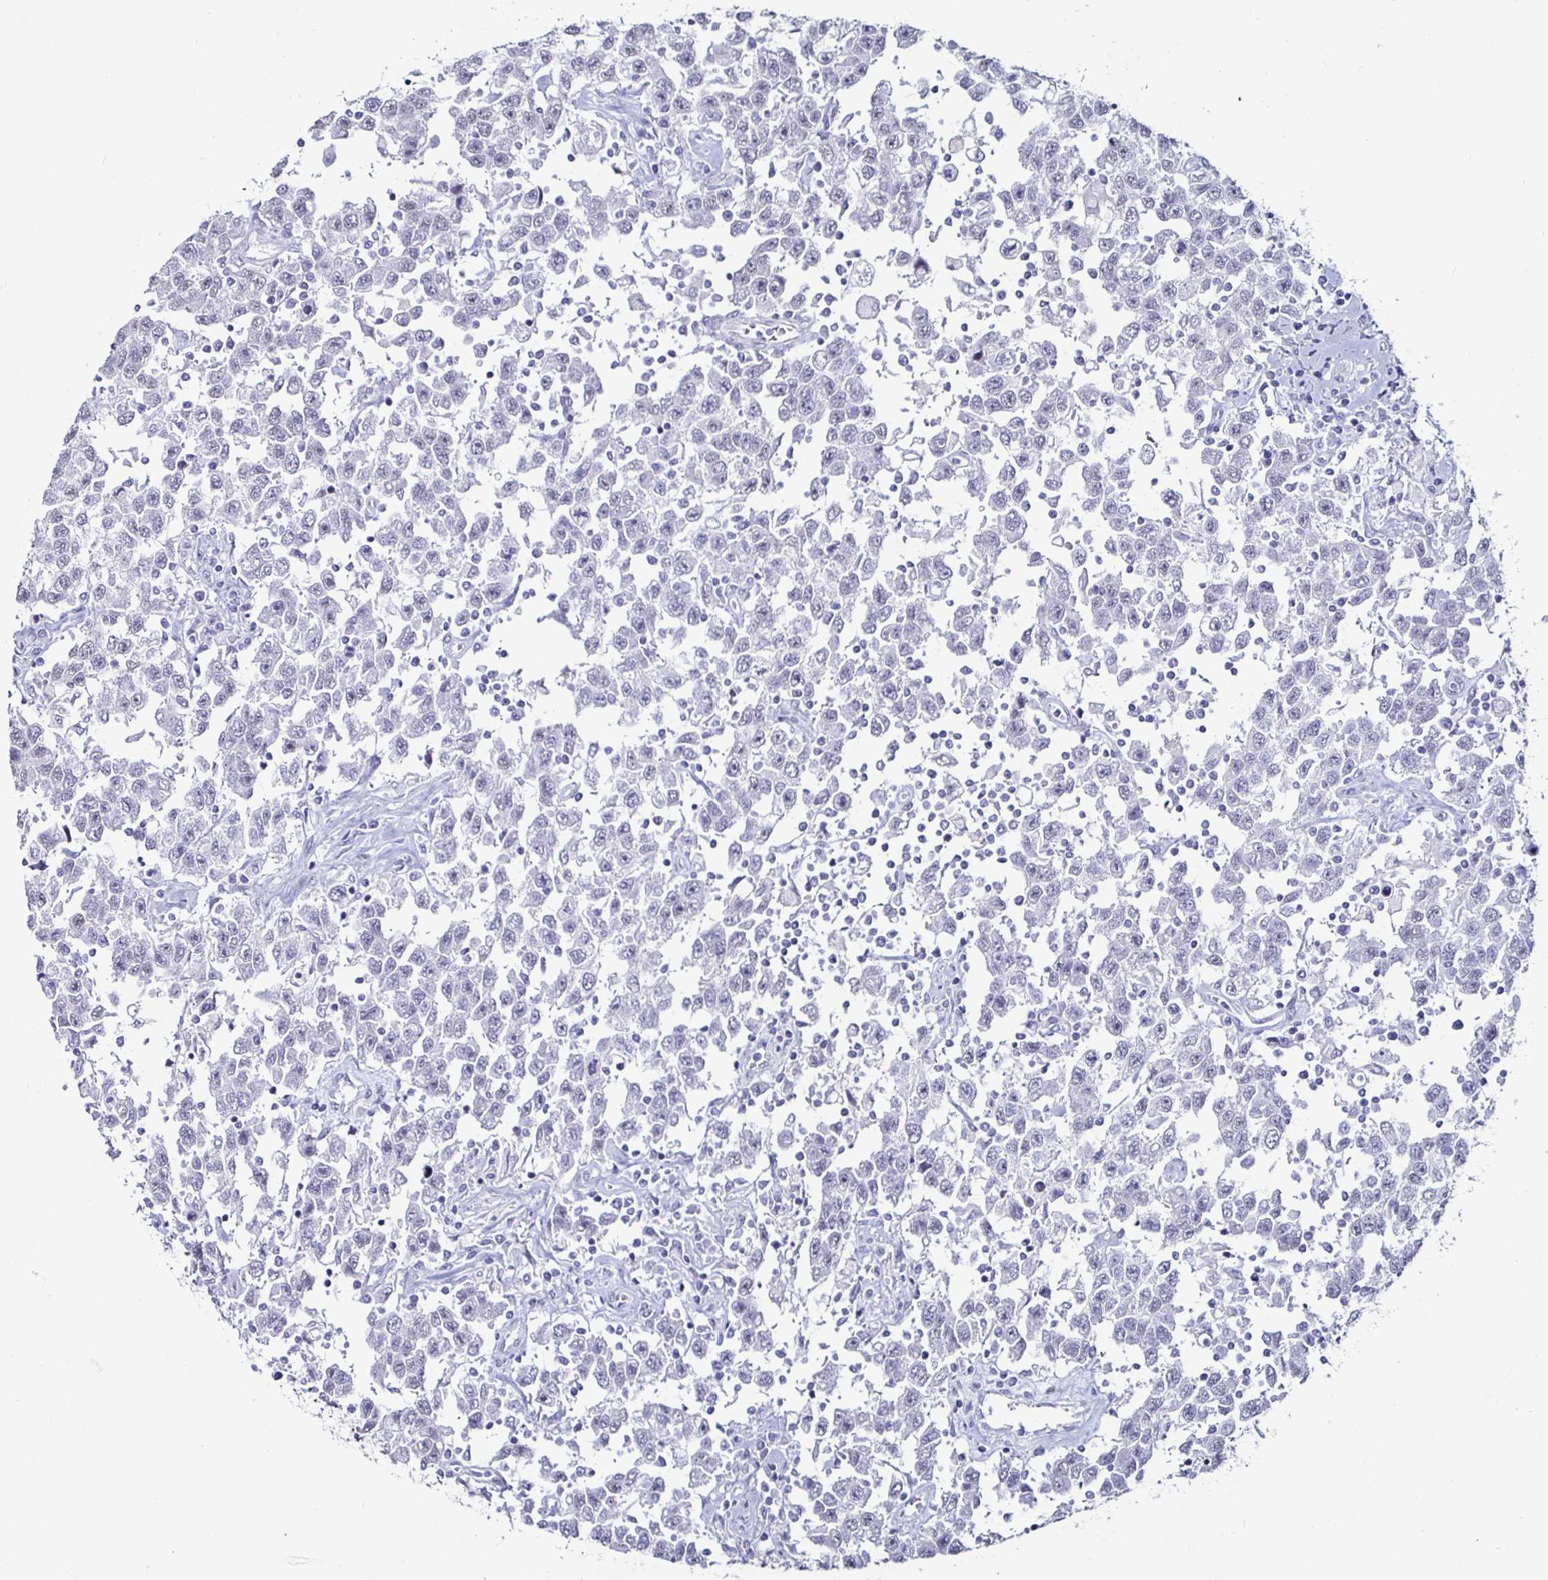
{"staining": {"intensity": "weak", "quantity": "<25%", "location": "nuclear"}, "tissue": "testis cancer", "cell_type": "Tumor cells", "image_type": "cancer", "snomed": [{"axis": "morphology", "description": "Seminoma, NOS"}, {"axis": "topography", "description": "Testis"}], "caption": "Tumor cells show no significant protein expression in testis cancer (seminoma).", "gene": "DDX39B", "patient": {"sex": "male", "age": 41}}